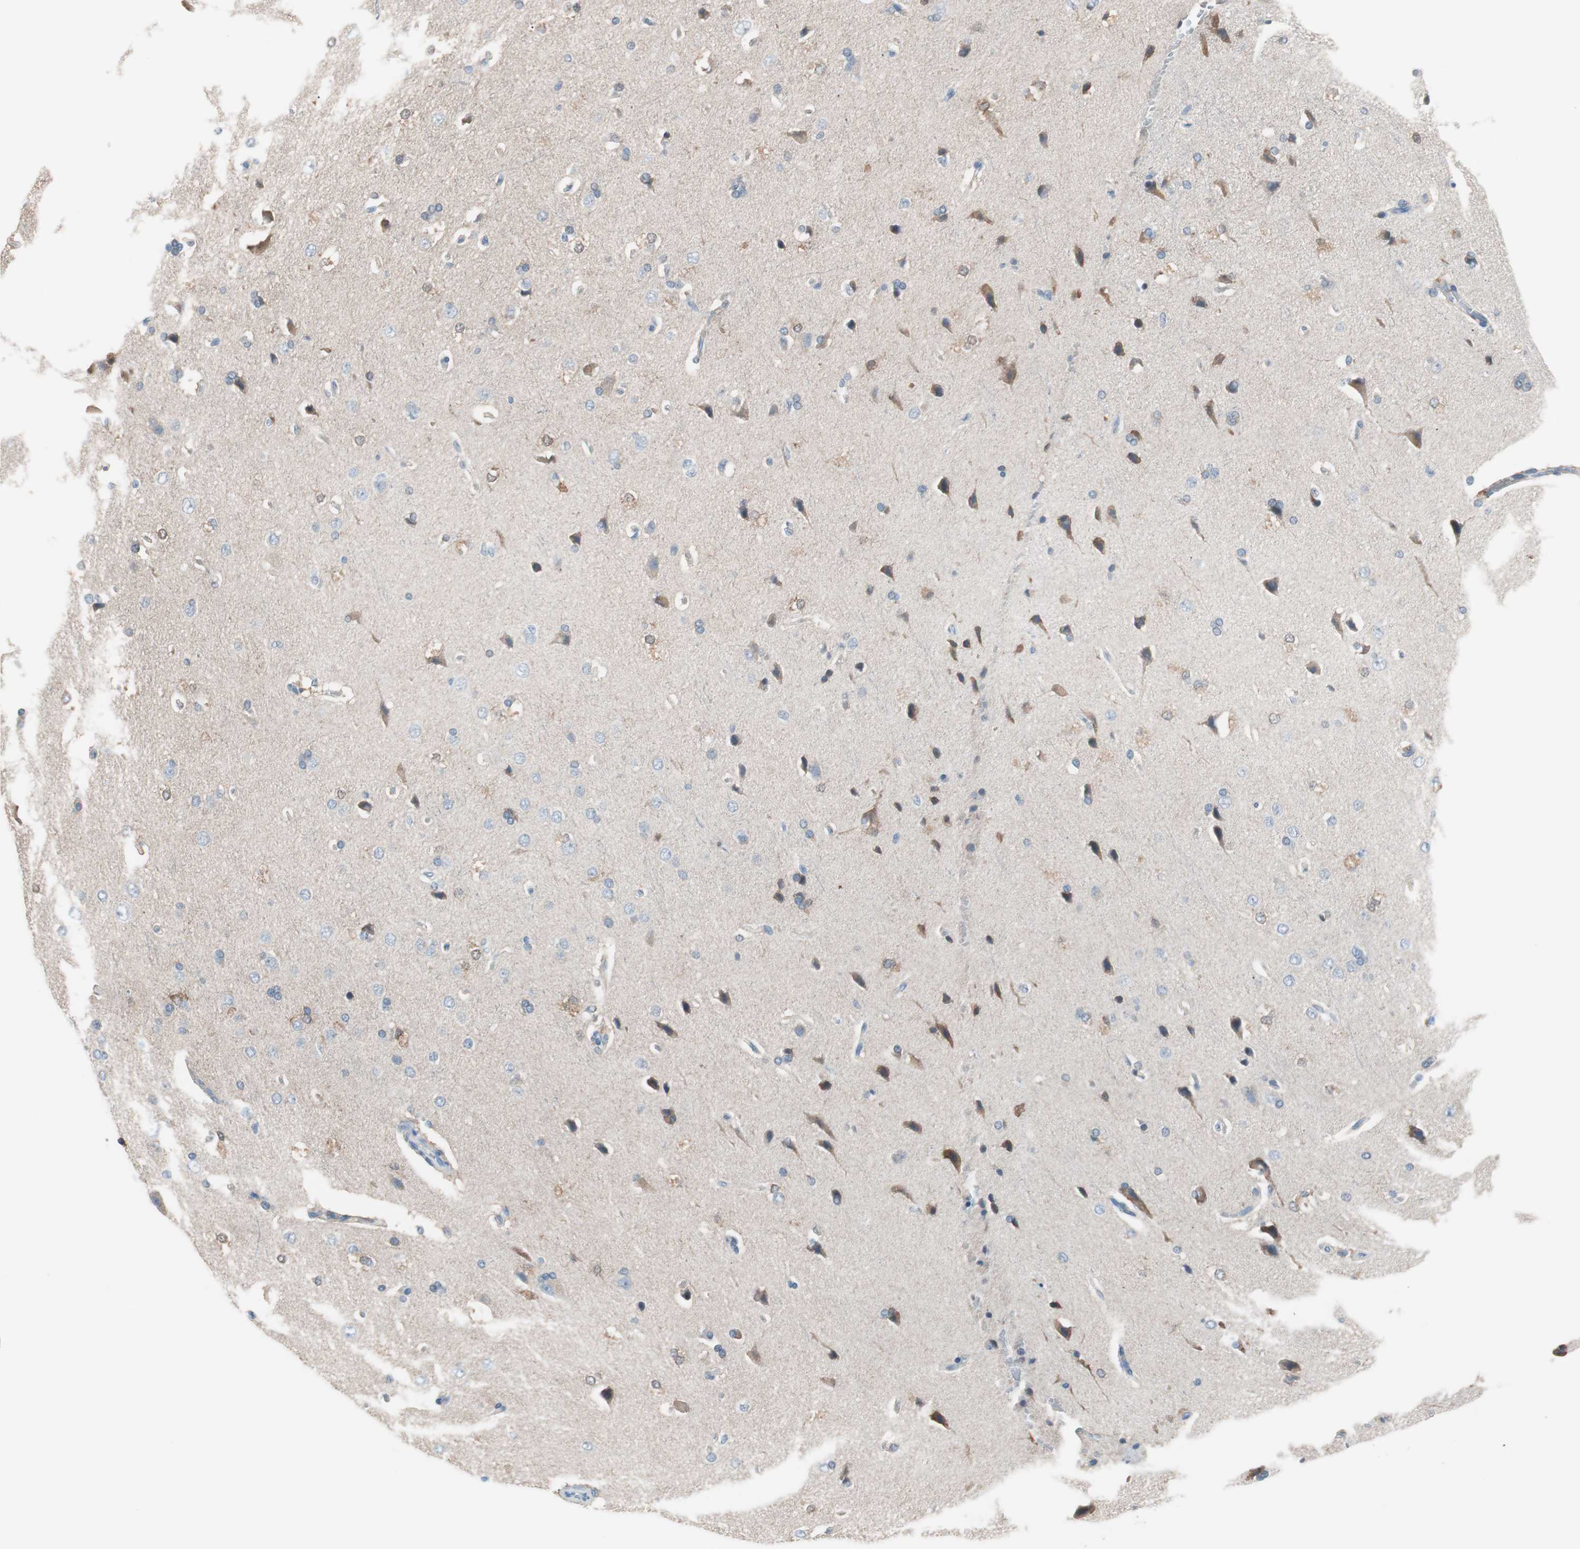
{"staining": {"intensity": "negative", "quantity": "none", "location": "none"}, "tissue": "cerebral cortex", "cell_type": "Endothelial cells", "image_type": "normal", "snomed": [{"axis": "morphology", "description": "Normal tissue, NOS"}, {"axis": "topography", "description": "Cerebral cortex"}], "caption": "Immunohistochemistry micrograph of unremarkable cerebral cortex: cerebral cortex stained with DAB (3,3'-diaminobenzidine) exhibits no significant protein positivity in endothelial cells. (Immunohistochemistry (ihc), brightfield microscopy, high magnification).", "gene": "VIL1", "patient": {"sex": "male", "age": 62}}